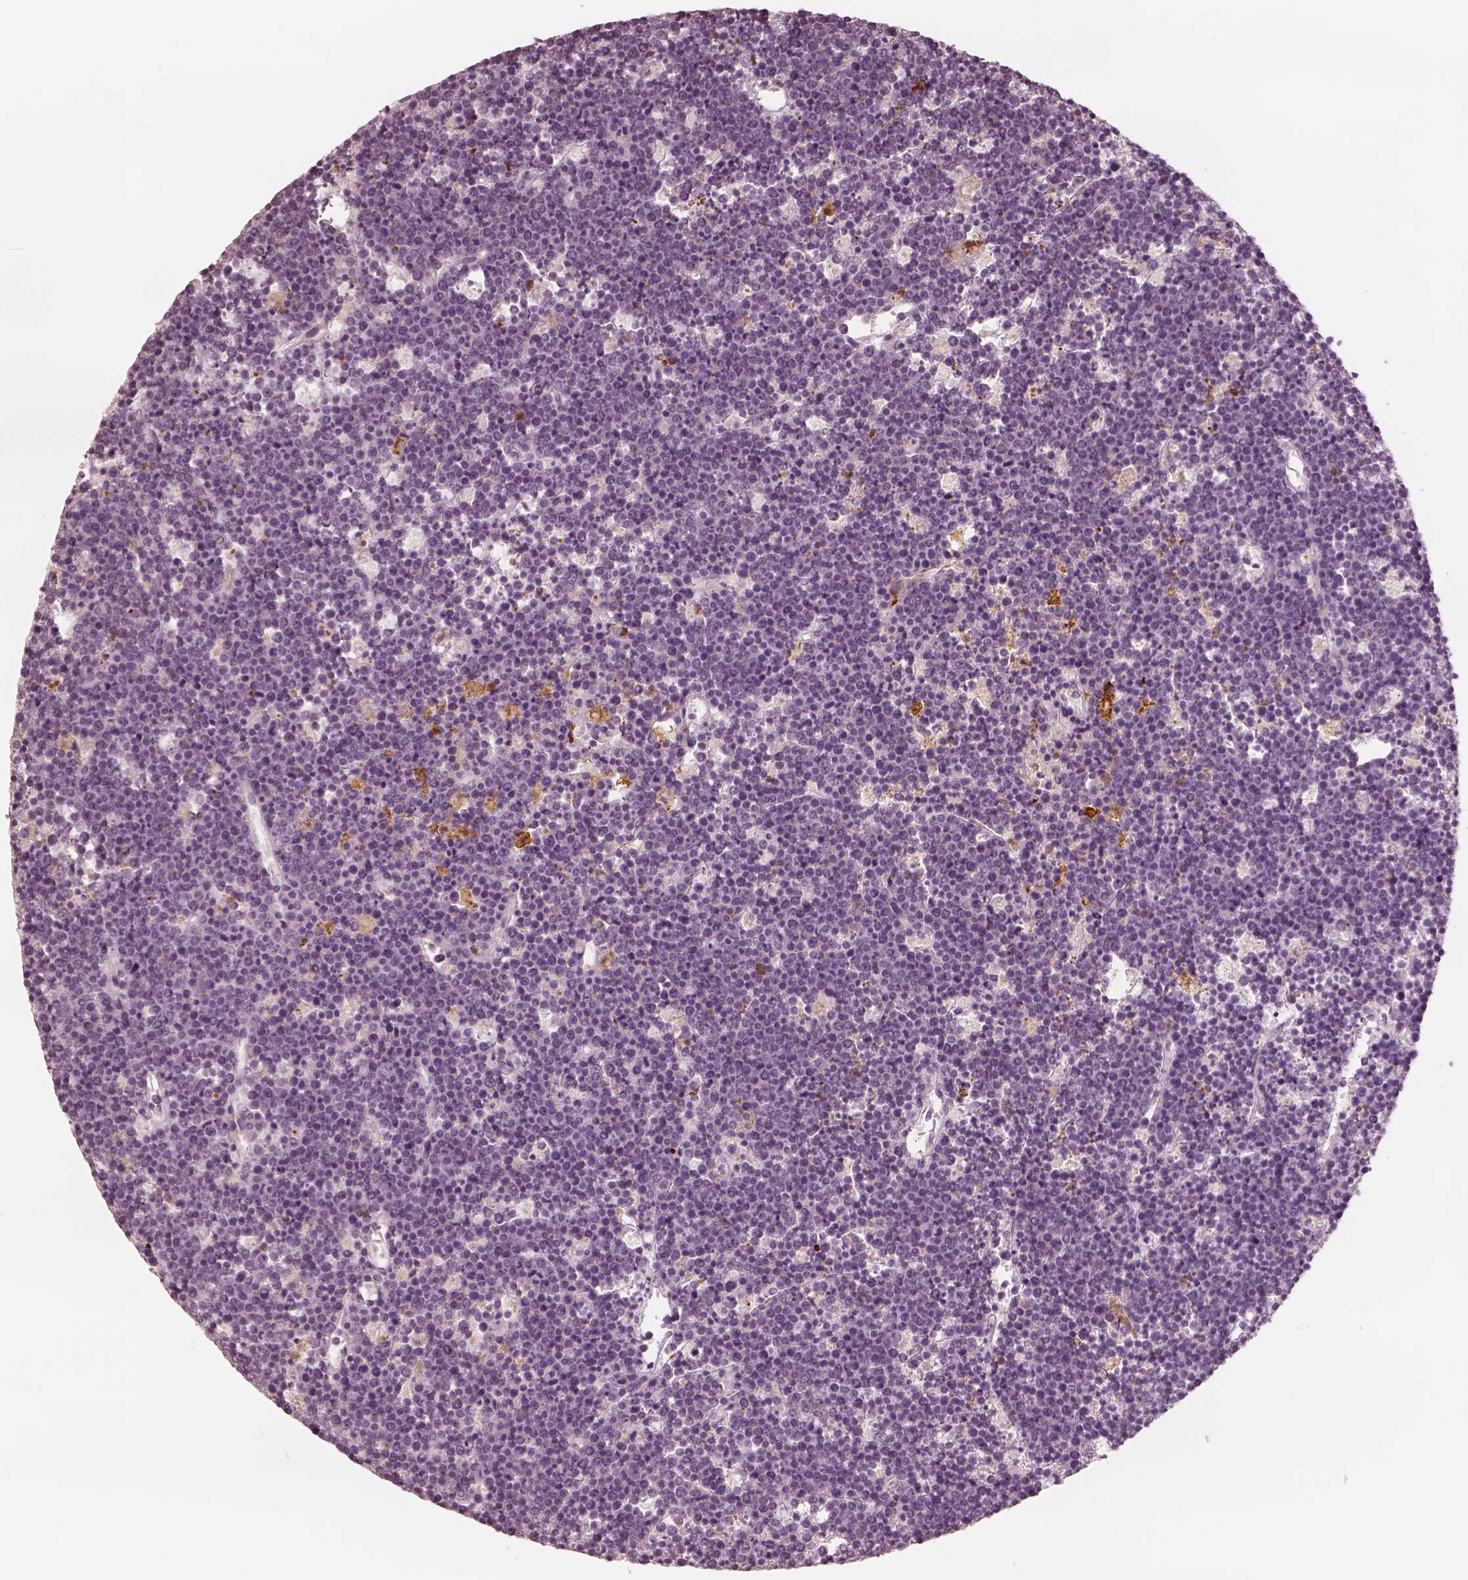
{"staining": {"intensity": "negative", "quantity": "none", "location": "none"}, "tissue": "lymphoma", "cell_type": "Tumor cells", "image_type": "cancer", "snomed": [{"axis": "morphology", "description": "Malignant lymphoma, non-Hodgkin's type, High grade"}, {"axis": "topography", "description": "Ovary"}], "caption": "Immunohistochemical staining of malignant lymphoma, non-Hodgkin's type (high-grade) shows no significant positivity in tumor cells. (DAB IHC with hematoxylin counter stain).", "gene": "DNAAF9", "patient": {"sex": "female", "age": 56}}